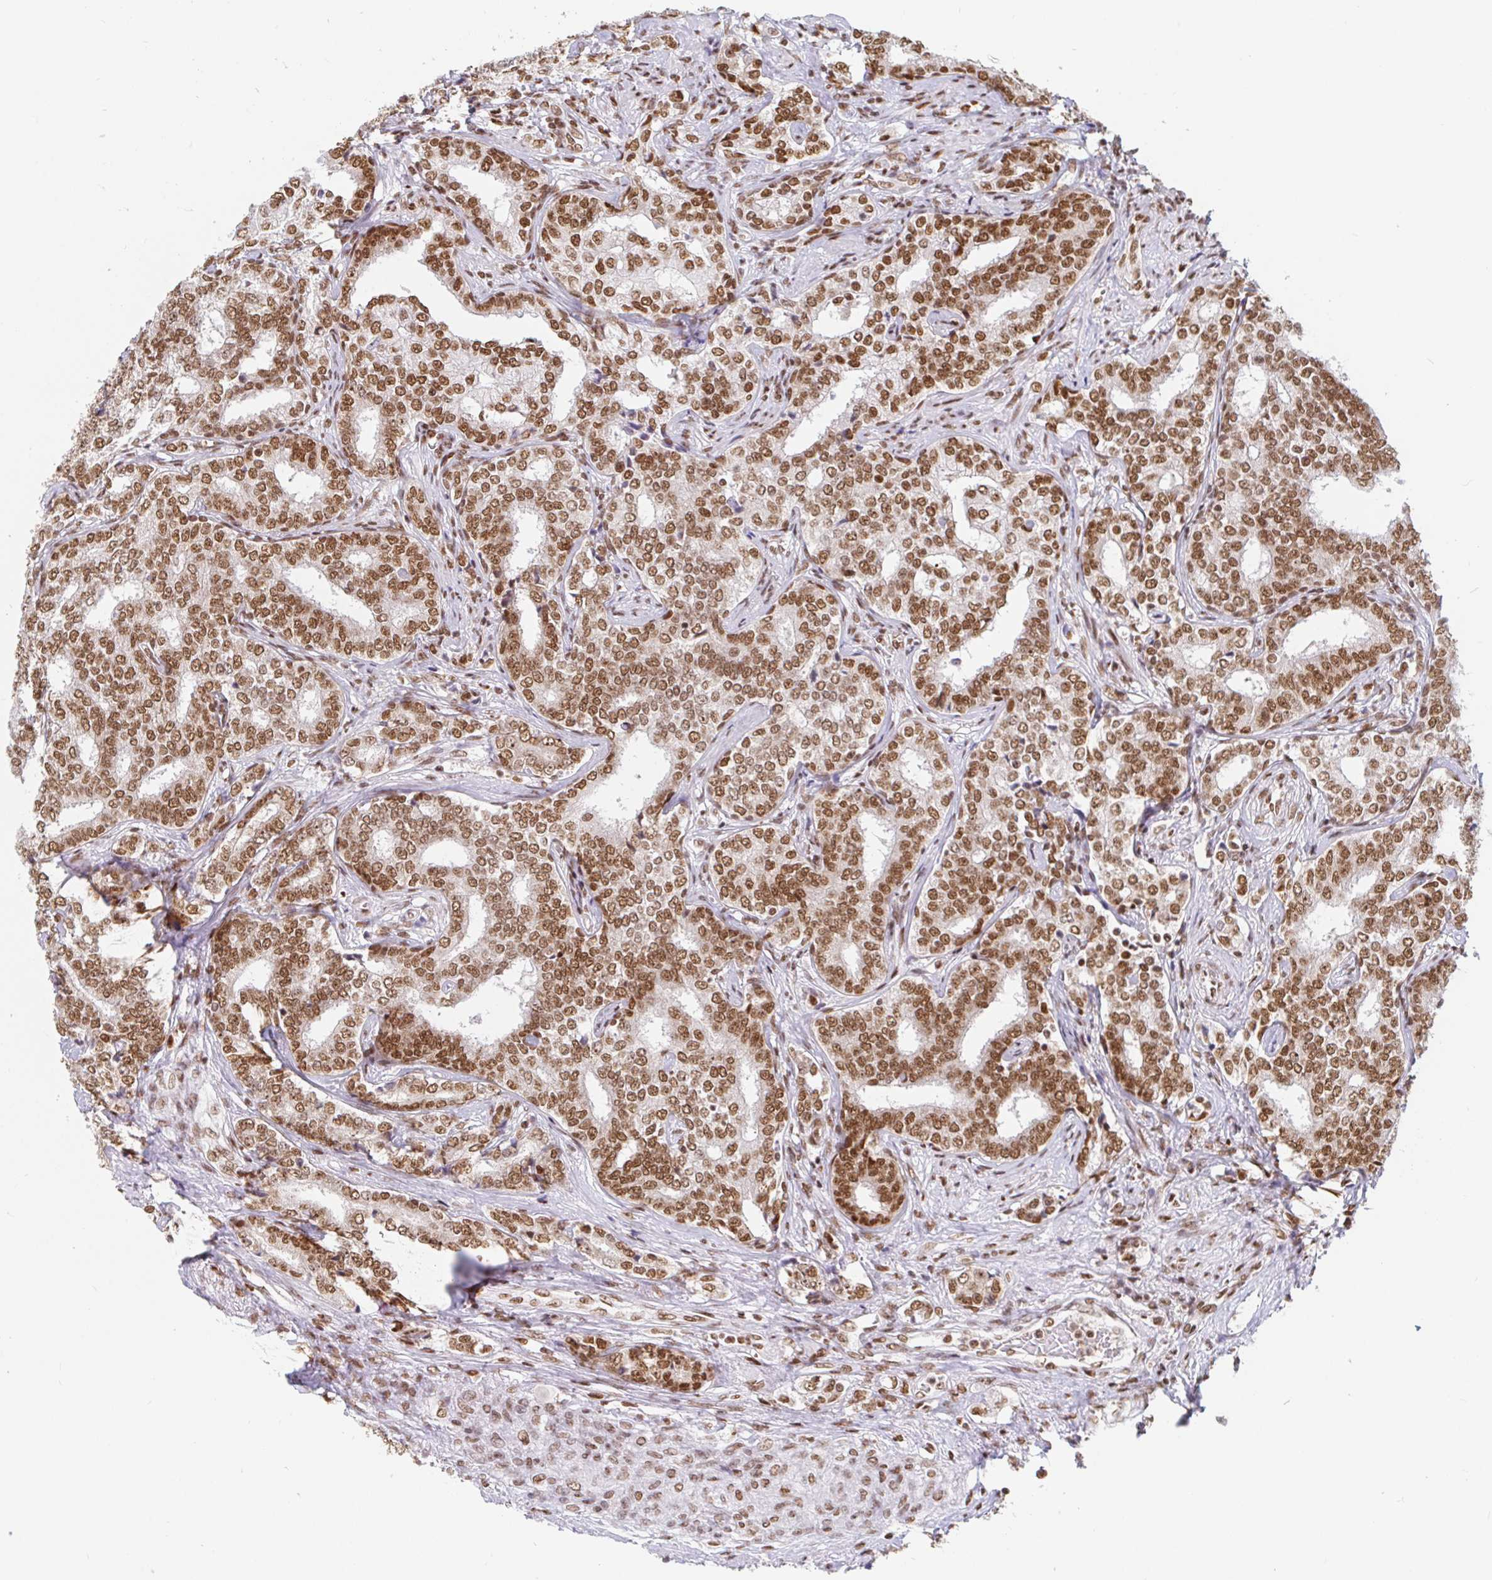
{"staining": {"intensity": "moderate", "quantity": ">75%", "location": "nuclear"}, "tissue": "prostate cancer", "cell_type": "Tumor cells", "image_type": "cancer", "snomed": [{"axis": "morphology", "description": "Adenocarcinoma, High grade"}, {"axis": "topography", "description": "Prostate"}], "caption": "Protein expression analysis of human high-grade adenocarcinoma (prostate) reveals moderate nuclear positivity in approximately >75% of tumor cells. The staining is performed using DAB brown chromogen to label protein expression. The nuclei are counter-stained blue using hematoxylin.", "gene": "RBMX", "patient": {"sex": "male", "age": 72}}